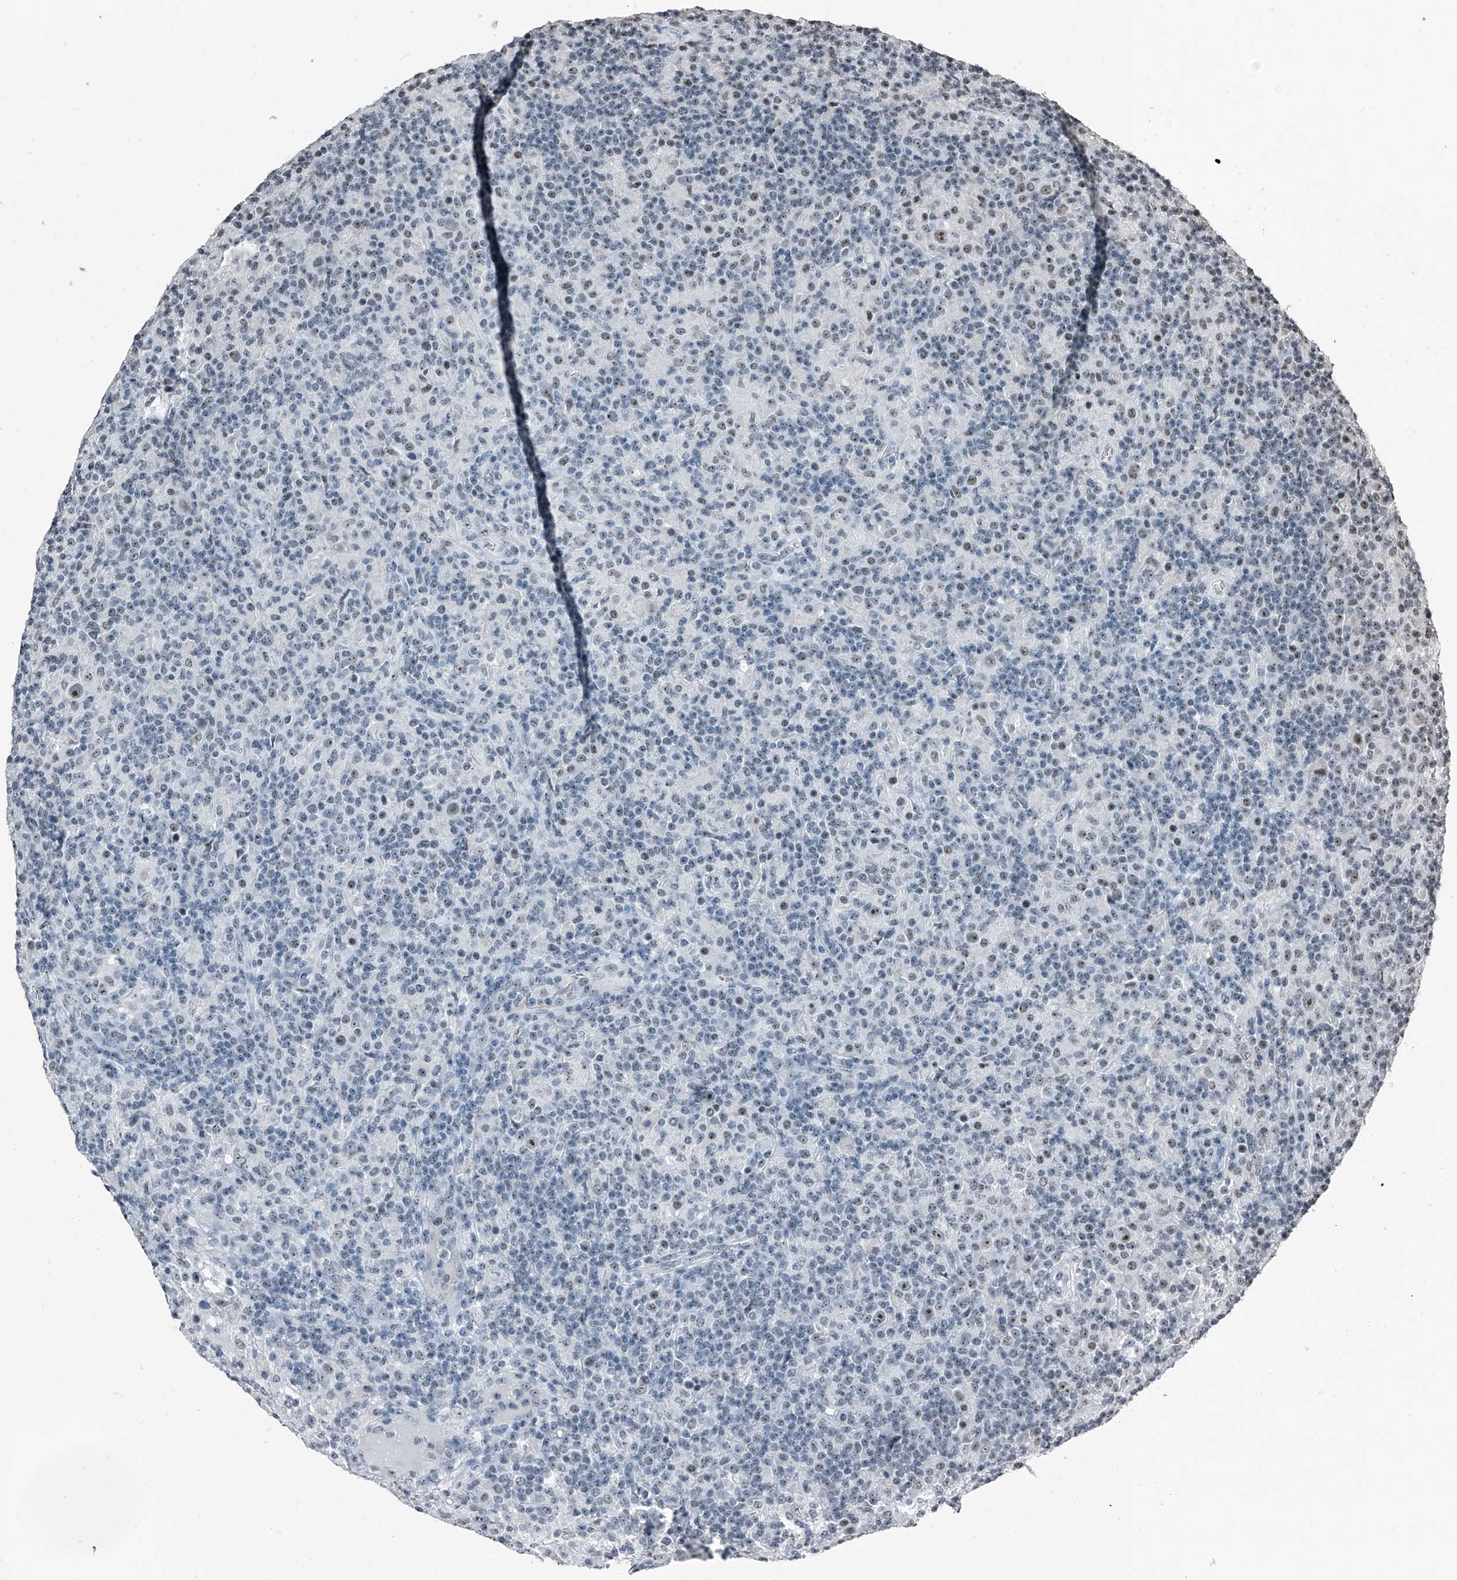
{"staining": {"intensity": "moderate", "quantity": "25%-75%", "location": "nuclear"}, "tissue": "lymphoma", "cell_type": "Tumor cells", "image_type": "cancer", "snomed": [{"axis": "morphology", "description": "Hodgkin's disease, NOS"}, {"axis": "topography", "description": "Lymph node"}], "caption": "The image reveals staining of Hodgkin's disease, revealing moderate nuclear protein staining (brown color) within tumor cells.", "gene": "TCOF1", "patient": {"sex": "male", "age": 70}}